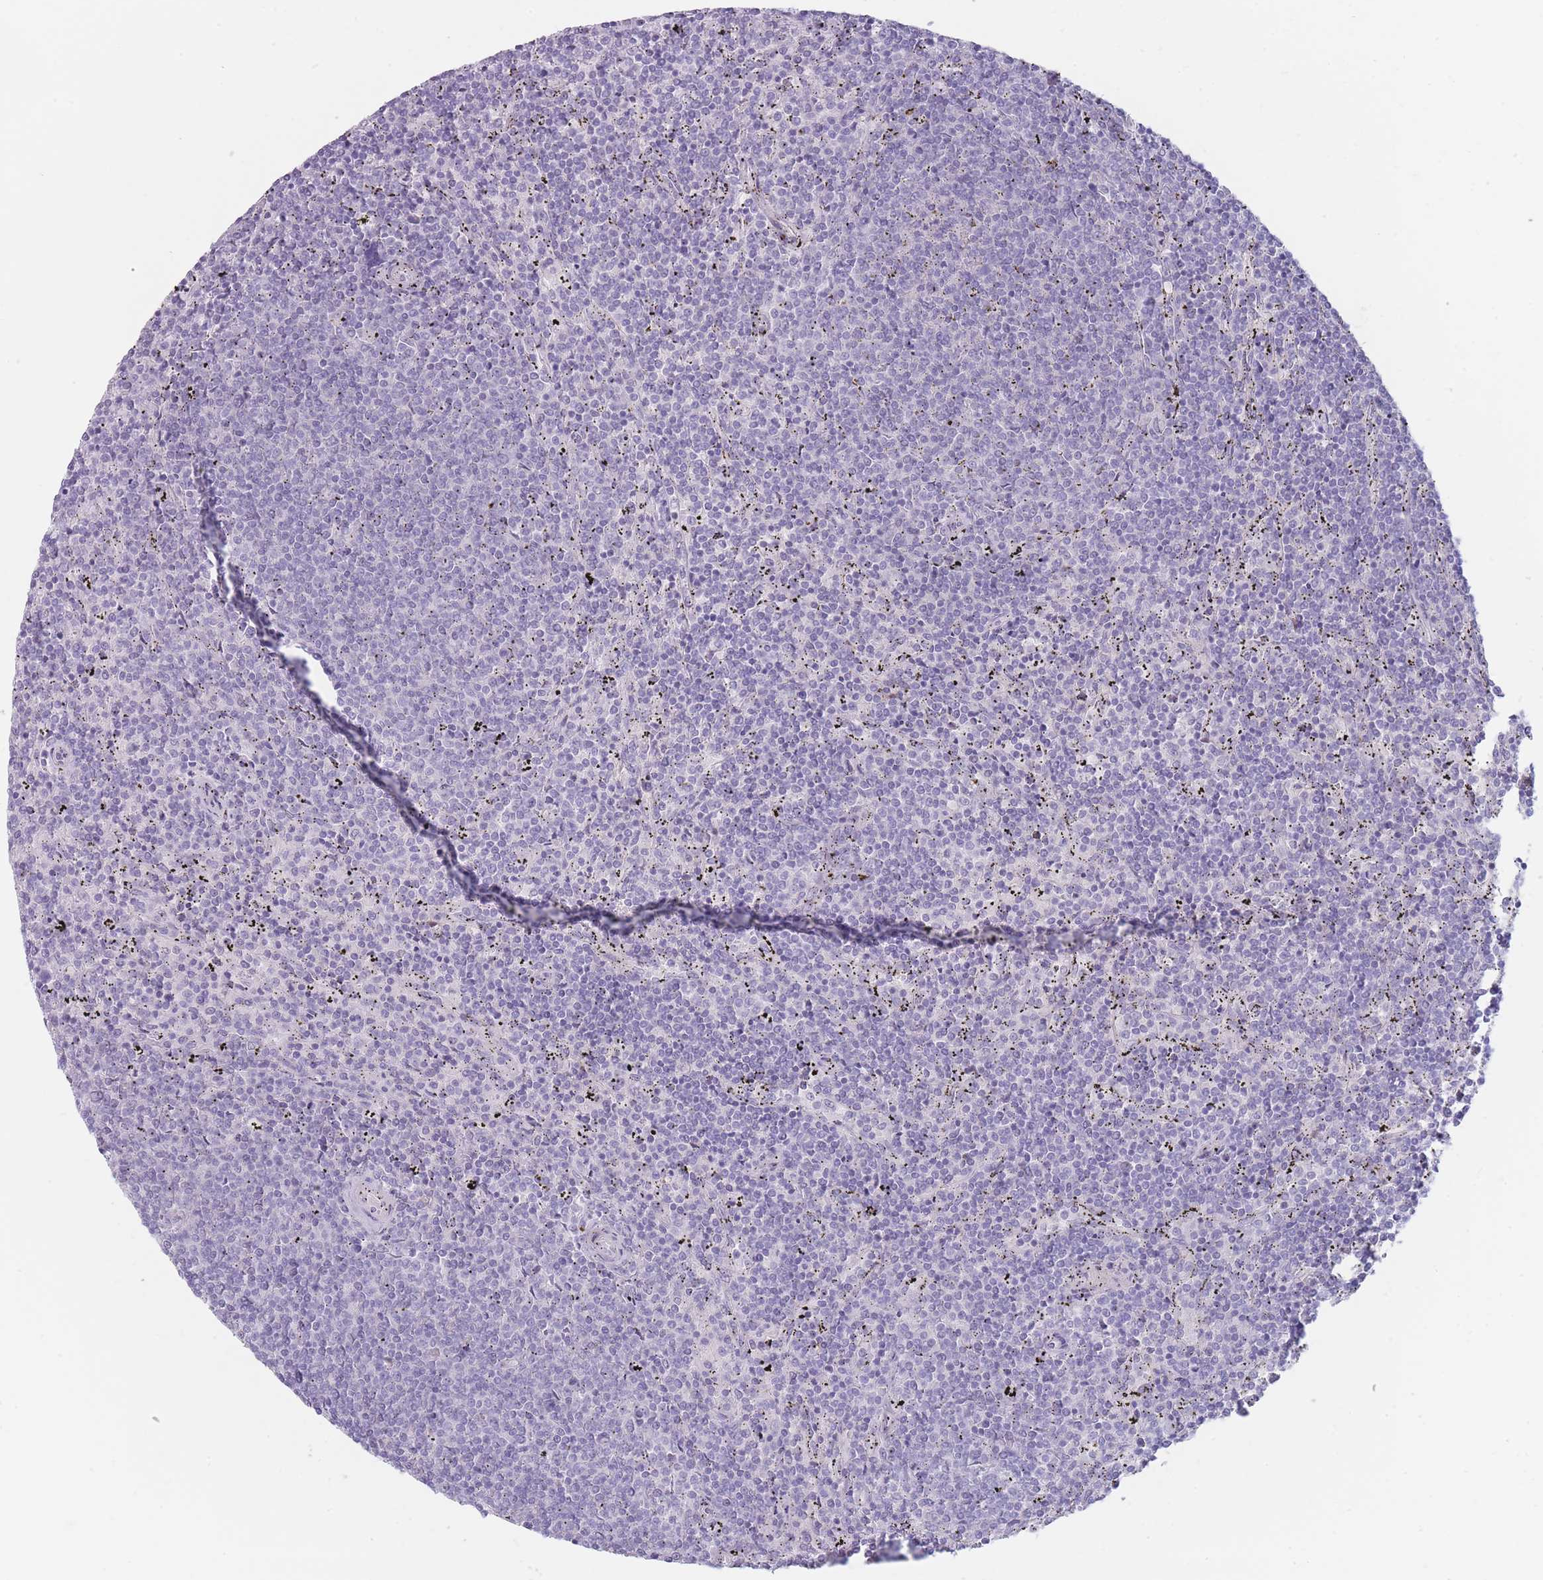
{"staining": {"intensity": "negative", "quantity": "none", "location": "none"}, "tissue": "lymphoma", "cell_type": "Tumor cells", "image_type": "cancer", "snomed": [{"axis": "morphology", "description": "Malignant lymphoma, non-Hodgkin's type, Low grade"}, {"axis": "topography", "description": "Spleen"}], "caption": "Immunohistochemistry micrograph of neoplastic tissue: low-grade malignant lymphoma, non-Hodgkin's type stained with DAB shows no significant protein expression in tumor cells.", "gene": "IFNA6", "patient": {"sex": "female", "age": 50}}